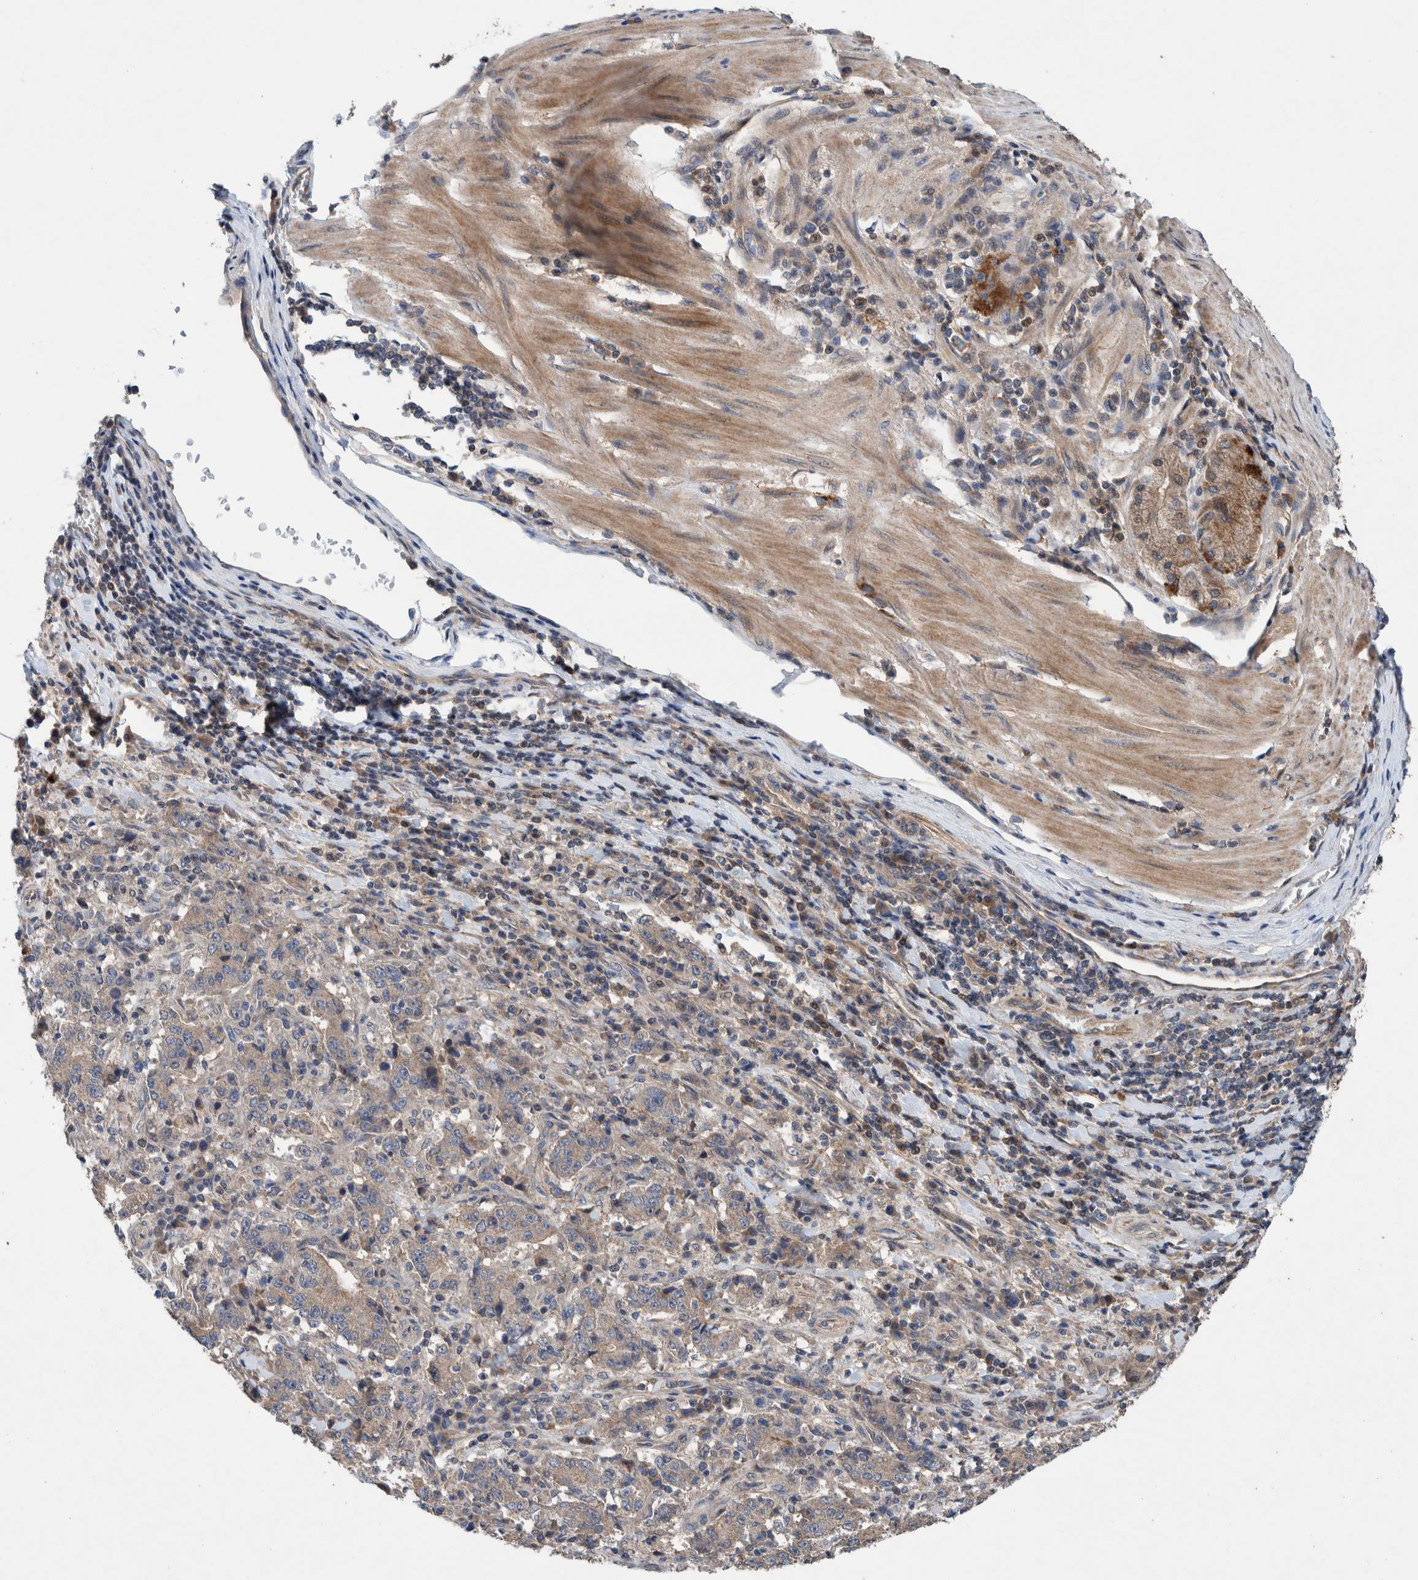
{"staining": {"intensity": "weak", "quantity": "25%-75%", "location": "cytoplasmic/membranous"}, "tissue": "stomach cancer", "cell_type": "Tumor cells", "image_type": "cancer", "snomed": [{"axis": "morphology", "description": "Normal tissue, NOS"}, {"axis": "morphology", "description": "Adenocarcinoma, NOS"}, {"axis": "topography", "description": "Stomach, upper"}, {"axis": "topography", "description": "Stomach"}], "caption": "This image exhibits stomach cancer stained with immunohistochemistry to label a protein in brown. The cytoplasmic/membranous of tumor cells show weak positivity for the protein. Nuclei are counter-stained blue.", "gene": "PIK3R6", "patient": {"sex": "male", "age": 59}}